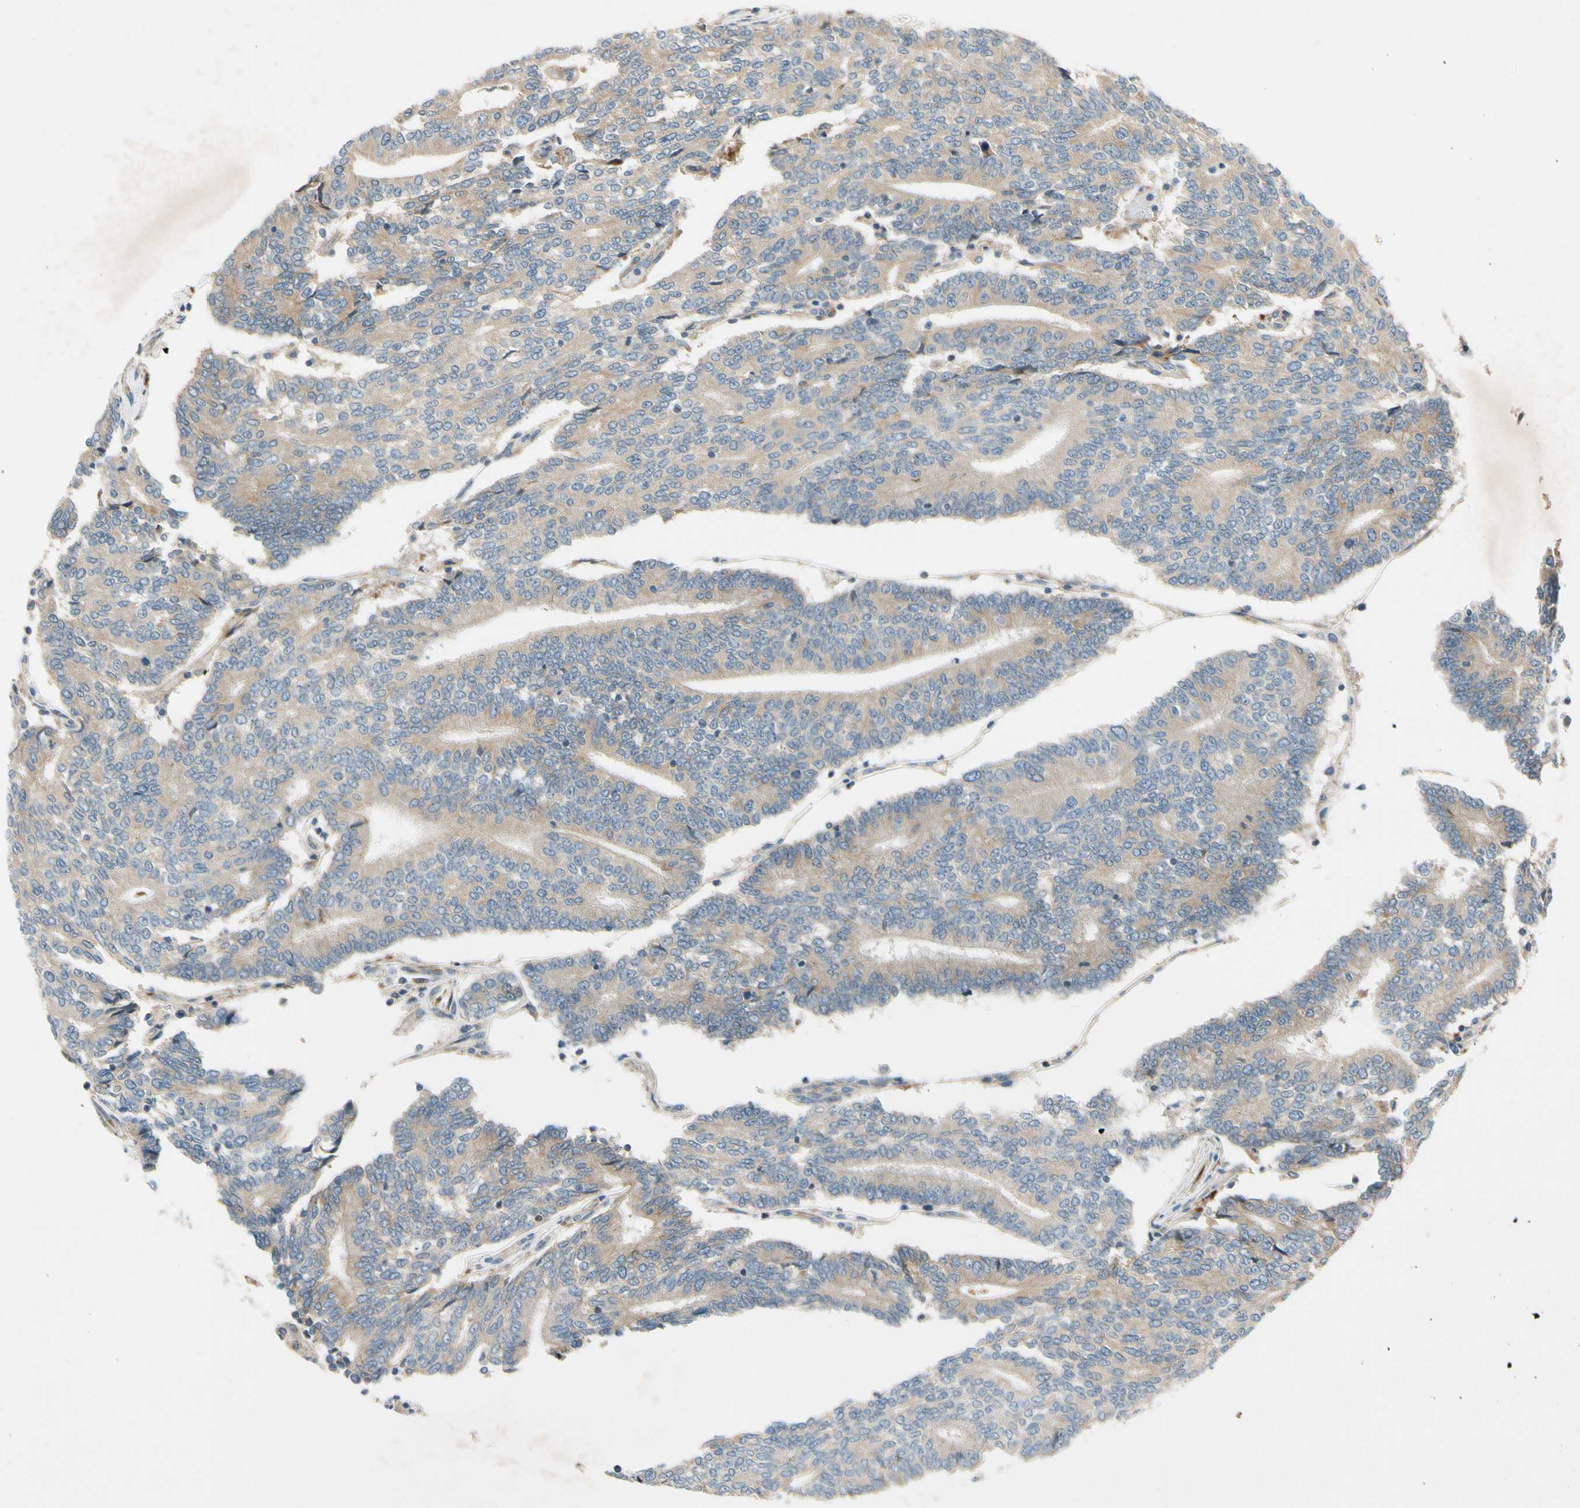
{"staining": {"intensity": "weak", "quantity": ">75%", "location": "cytoplasmic/membranous"}, "tissue": "prostate cancer", "cell_type": "Tumor cells", "image_type": "cancer", "snomed": [{"axis": "morphology", "description": "Adenocarcinoma, High grade"}, {"axis": "topography", "description": "Prostate"}], "caption": "Protein staining shows weak cytoplasmic/membranous staining in approximately >75% of tumor cells in prostate cancer (adenocarcinoma (high-grade)). Nuclei are stained in blue.", "gene": "MST1R", "patient": {"sex": "male", "age": 55}}